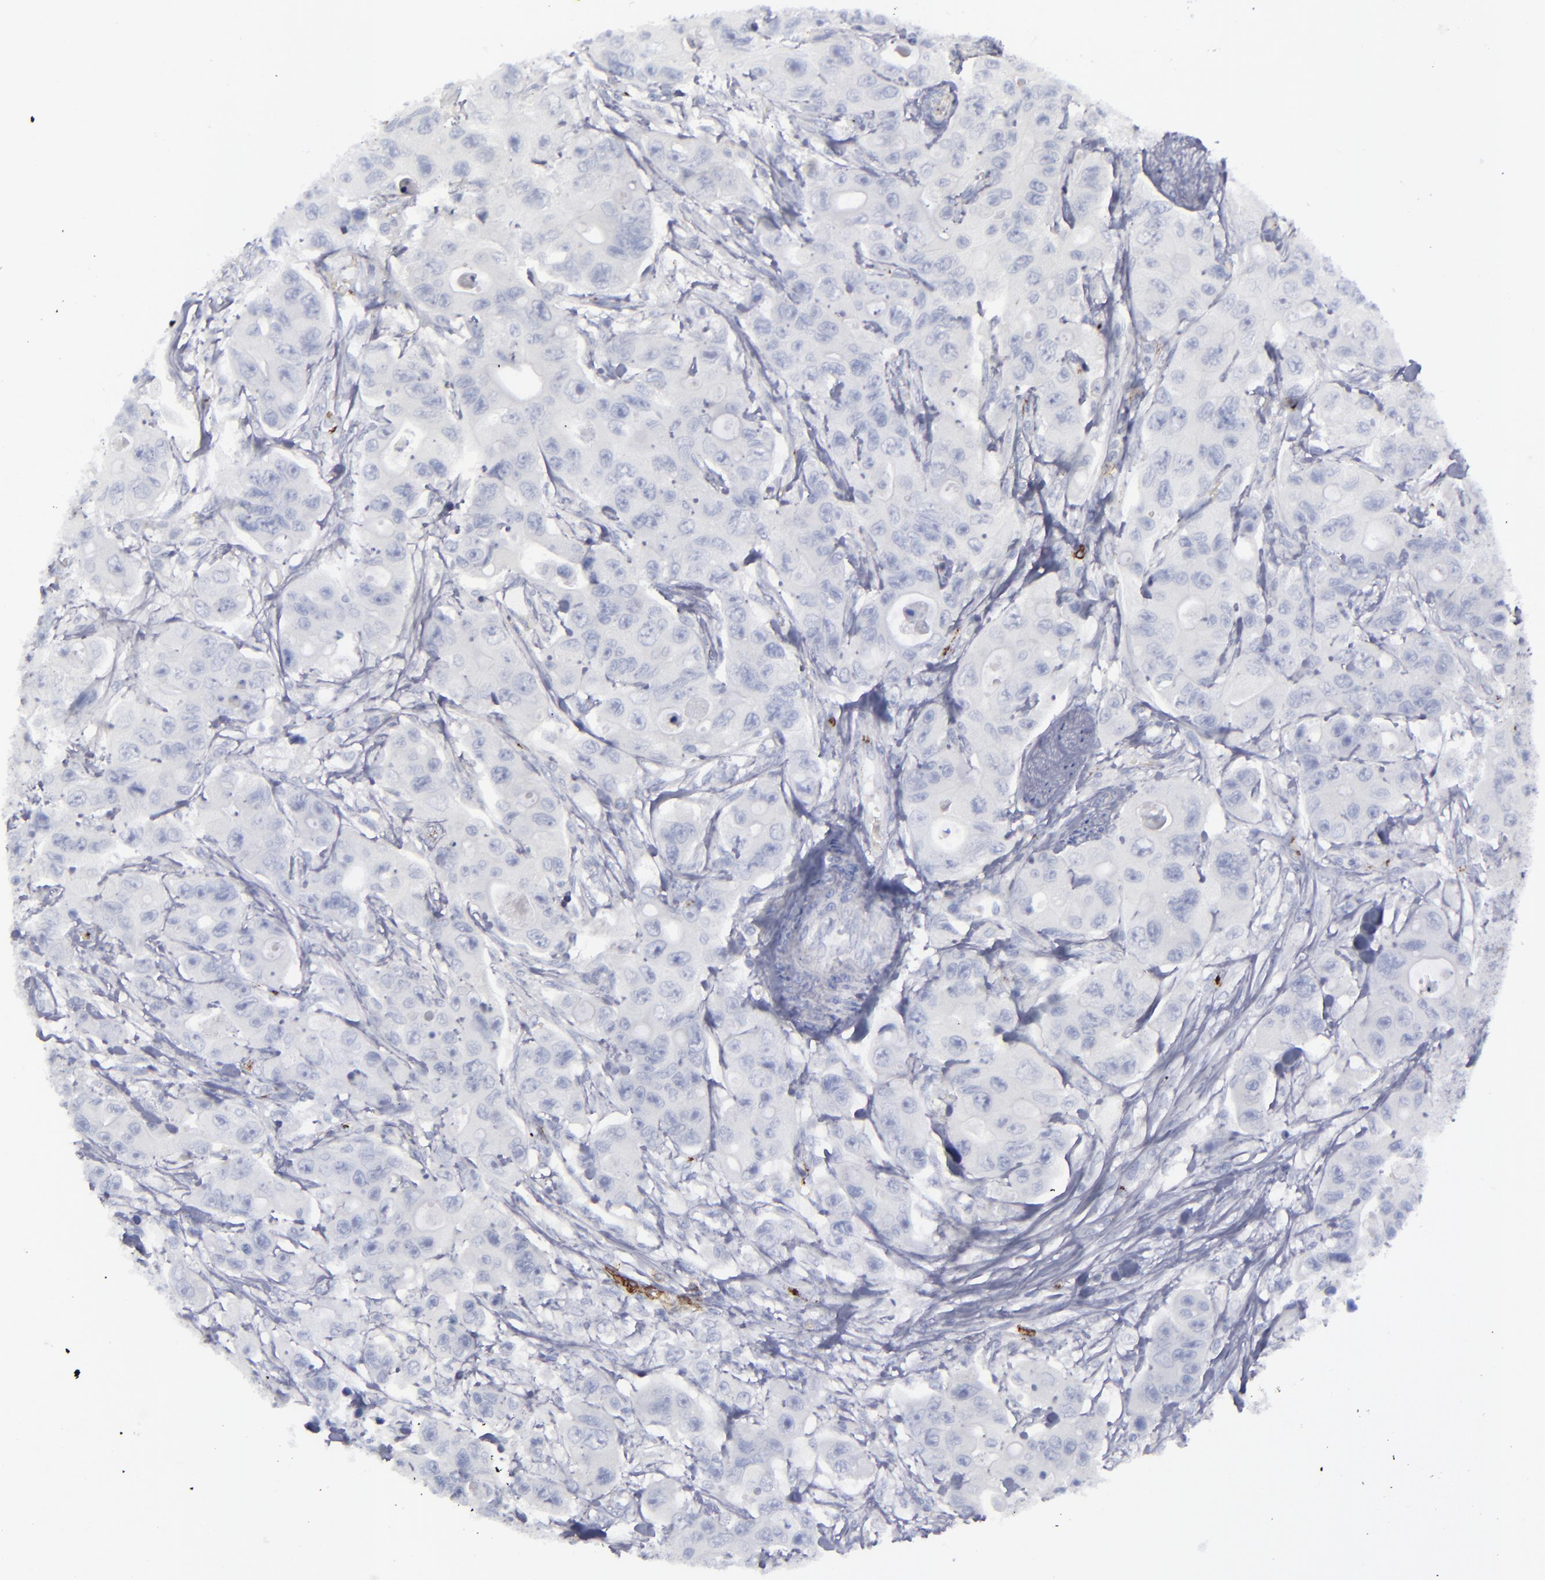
{"staining": {"intensity": "negative", "quantity": "none", "location": "none"}, "tissue": "colorectal cancer", "cell_type": "Tumor cells", "image_type": "cancer", "snomed": [{"axis": "morphology", "description": "Adenocarcinoma, NOS"}, {"axis": "topography", "description": "Colon"}], "caption": "A micrograph of adenocarcinoma (colorectal) stained for a protein displays no brown staining in tumor cells.", "gene": "CD27", "patient": {"sex": "female", "age": 46}}